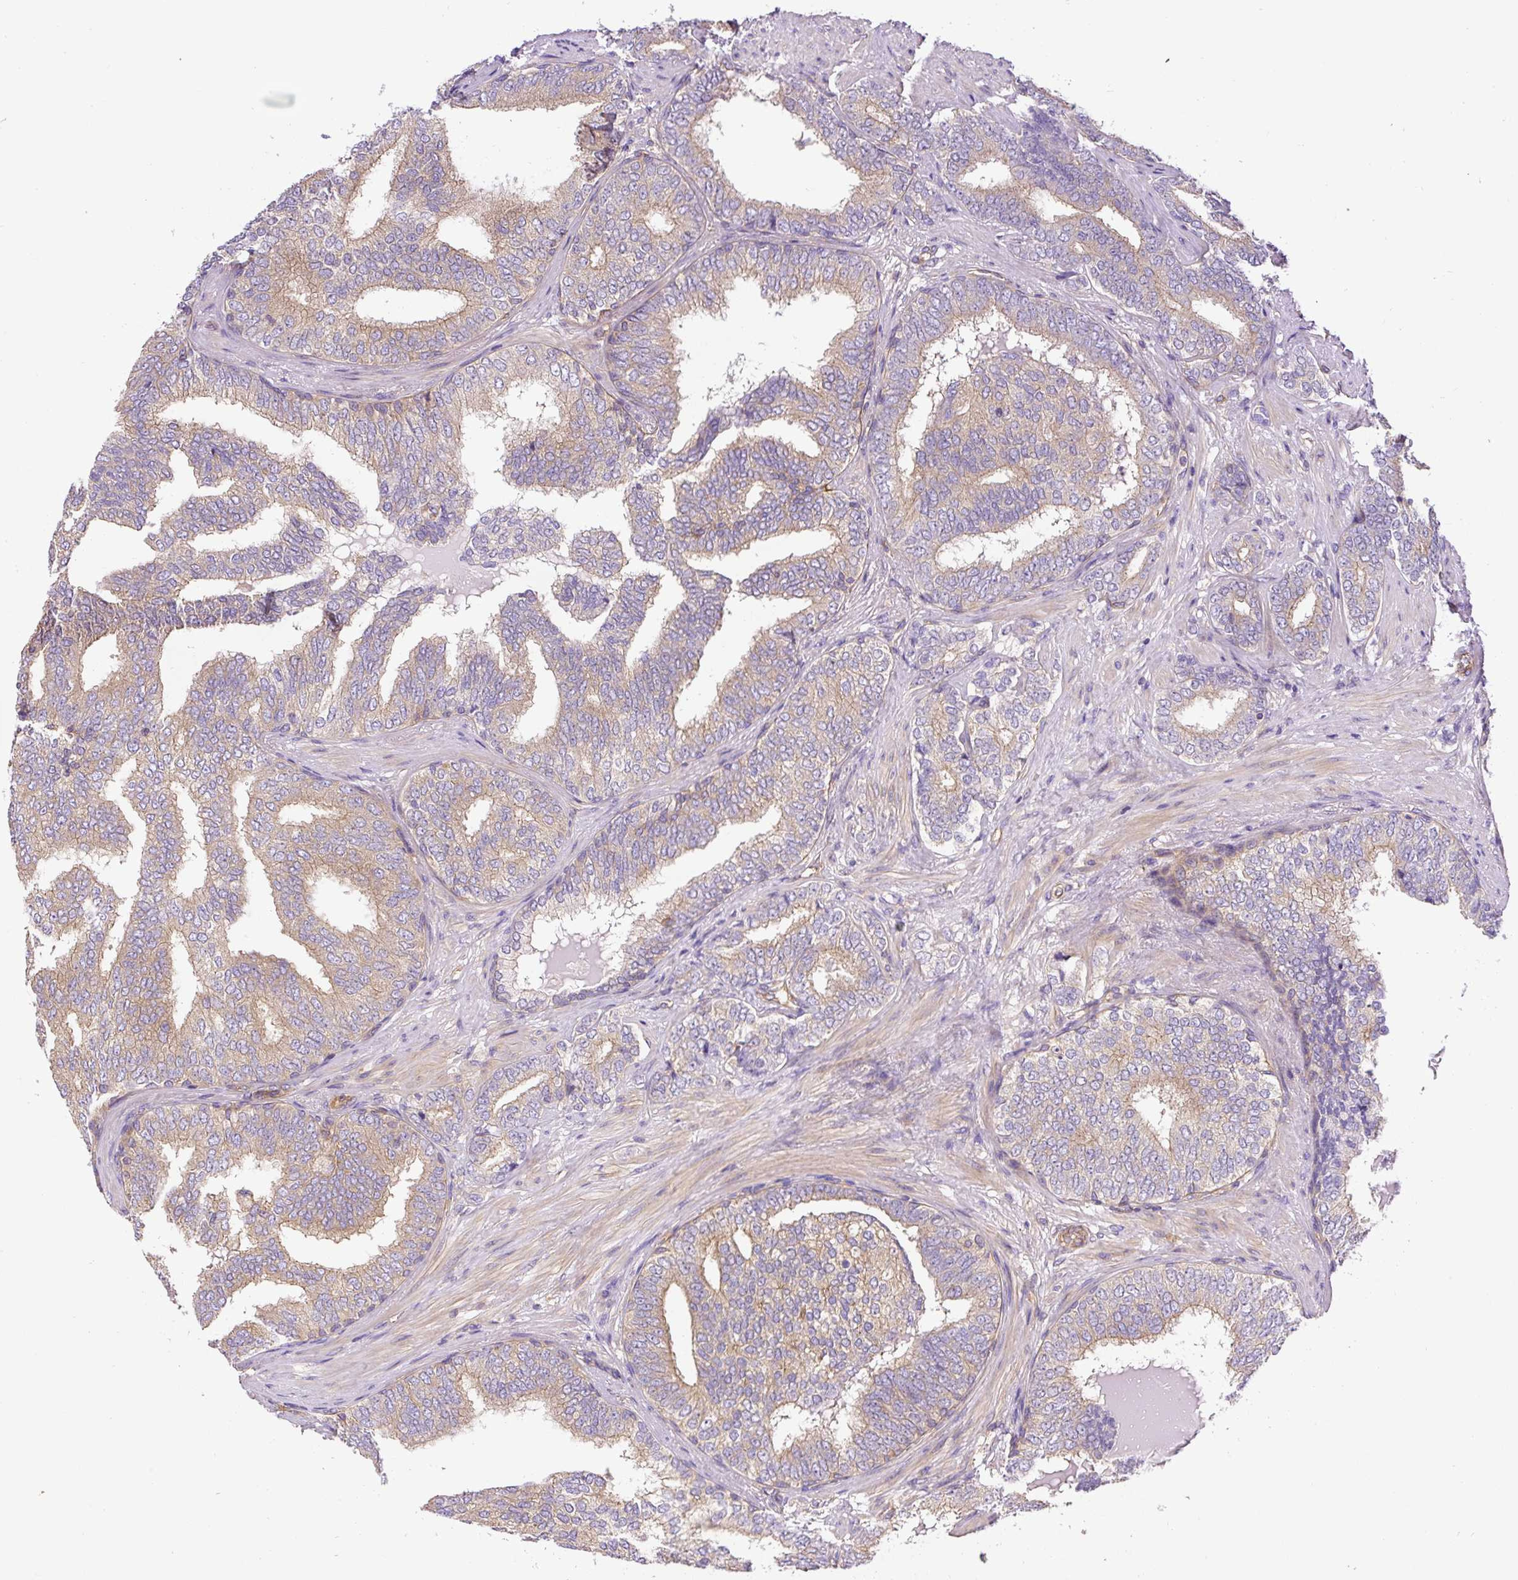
{"staining": {"intensity": "moderate", "quantity": "25%-75%", "location": "cytoplasmic/membranous"}, "tissue": "prostate cancer", "cell_type": "Tumor cells", "image_type": "cancer", "snomed": [{"axis": "morphology", "description": "Adenocarcinoma, High grade"}, {"axis": "topography", "description": "Prostate"}], "caption": "Protein expression analysis of human prostate cancer reveals moderate cytoplasmic/membranous positivity in approximately 25%-75% of tumor cells.", "gene": "DCTN1", "patient": {"sex": "male", "age": 72}}